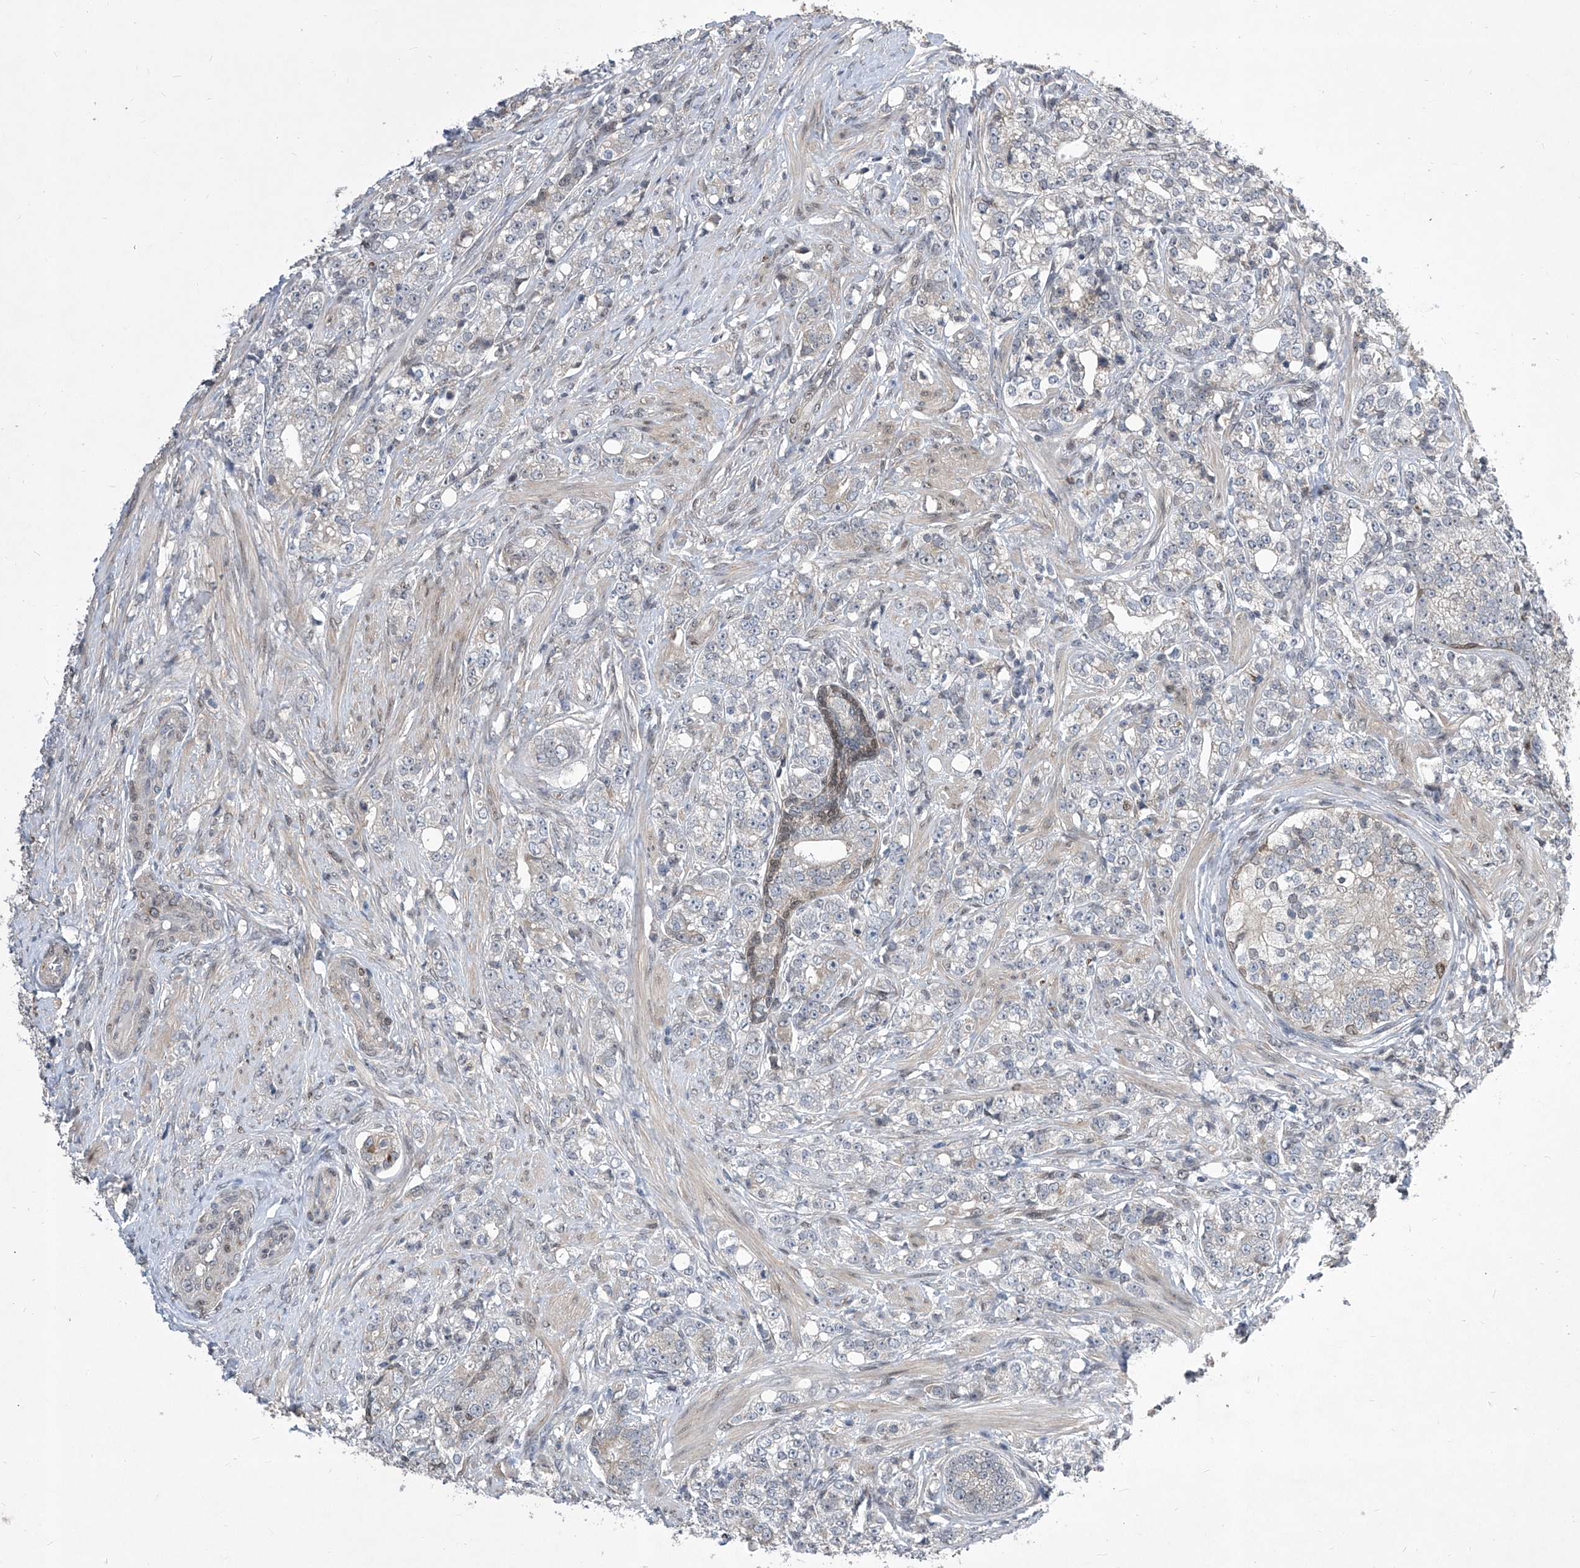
{"staining": {"intensity": "strong", "quantity": "<25%", "location": "cytoplasmic/membranous,nuclear"}, "tissue": "prostate cancer", "cell_type": "Tumor cells", "image_type": "cancer", "snomed": [{"axis": "morphology", "description": "Adenocarcinoma, High grade"}, {"axis": "topography", "description": "Prostate"}], "caption": "Protein expression analysis of human prostate cancer (high-grade adenocarcinoma) reveals strong cytoplasmic/membranous and nuclear expression in approximately <25% of tumor cells.", "gene": "CETN2", "patient": {"sex": "male", "age": 69}}